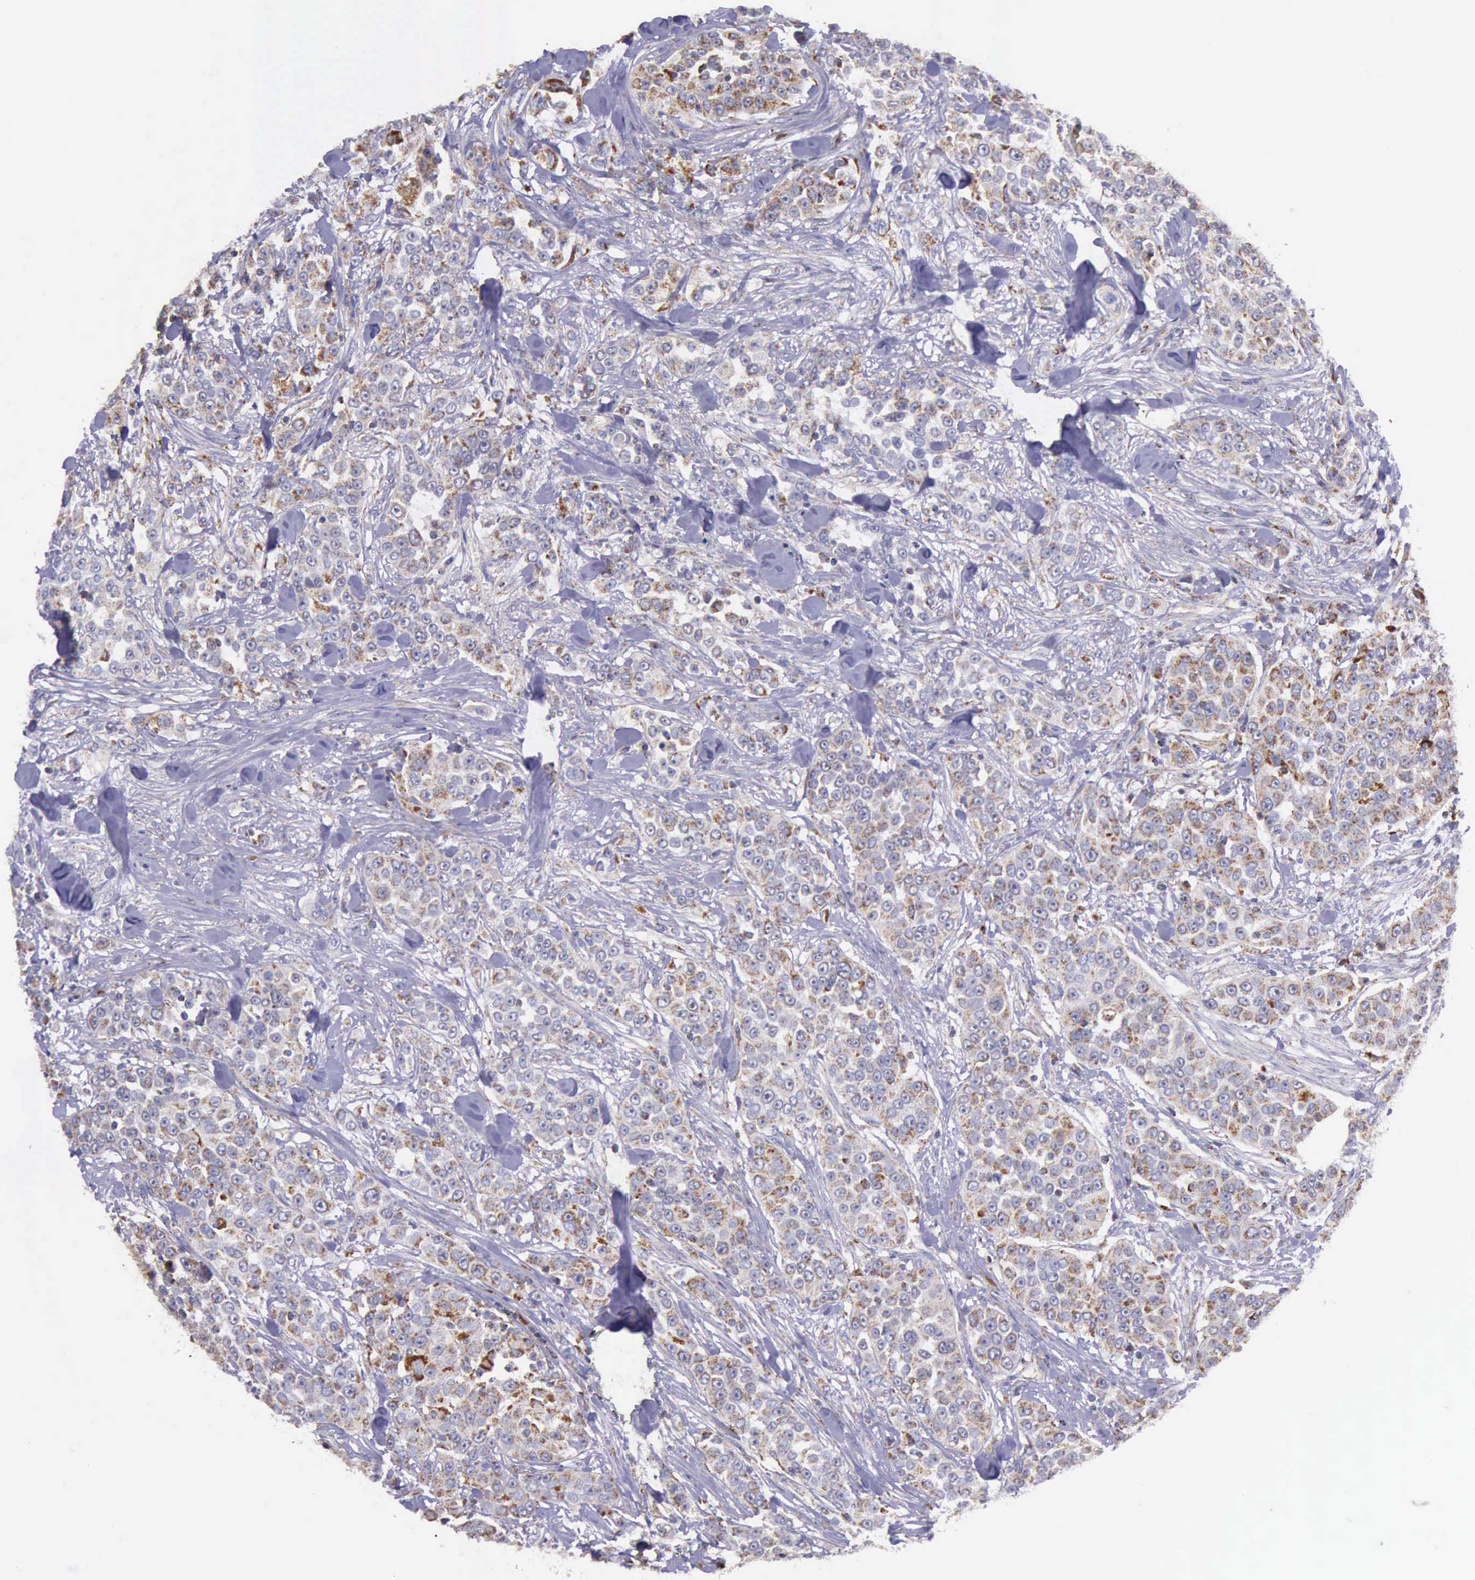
{"staining": {"intensity": "weak", "quantity": "25%-75%", "location": "cytoplasmic/membranous"}, "tissue": "urothelial cancer", "cell_type": "Tumor cells", "image_type": "cancer", "snomed": [{"axis": "morphology", "description": "Urothelial carcinoma, High grade"}, {"axis": "topography", "description": "Urinary bladder"}], "caption": "High-grade urothelial carcinoma stained for a protein exhibits weak cytoplasmic/membranous positivity in tumor cells. (brown staining indicates protein expression, while blue staining denotes nuclei).", "gene": "TXN2", "patient": {"sex": "female", "age": 80}}